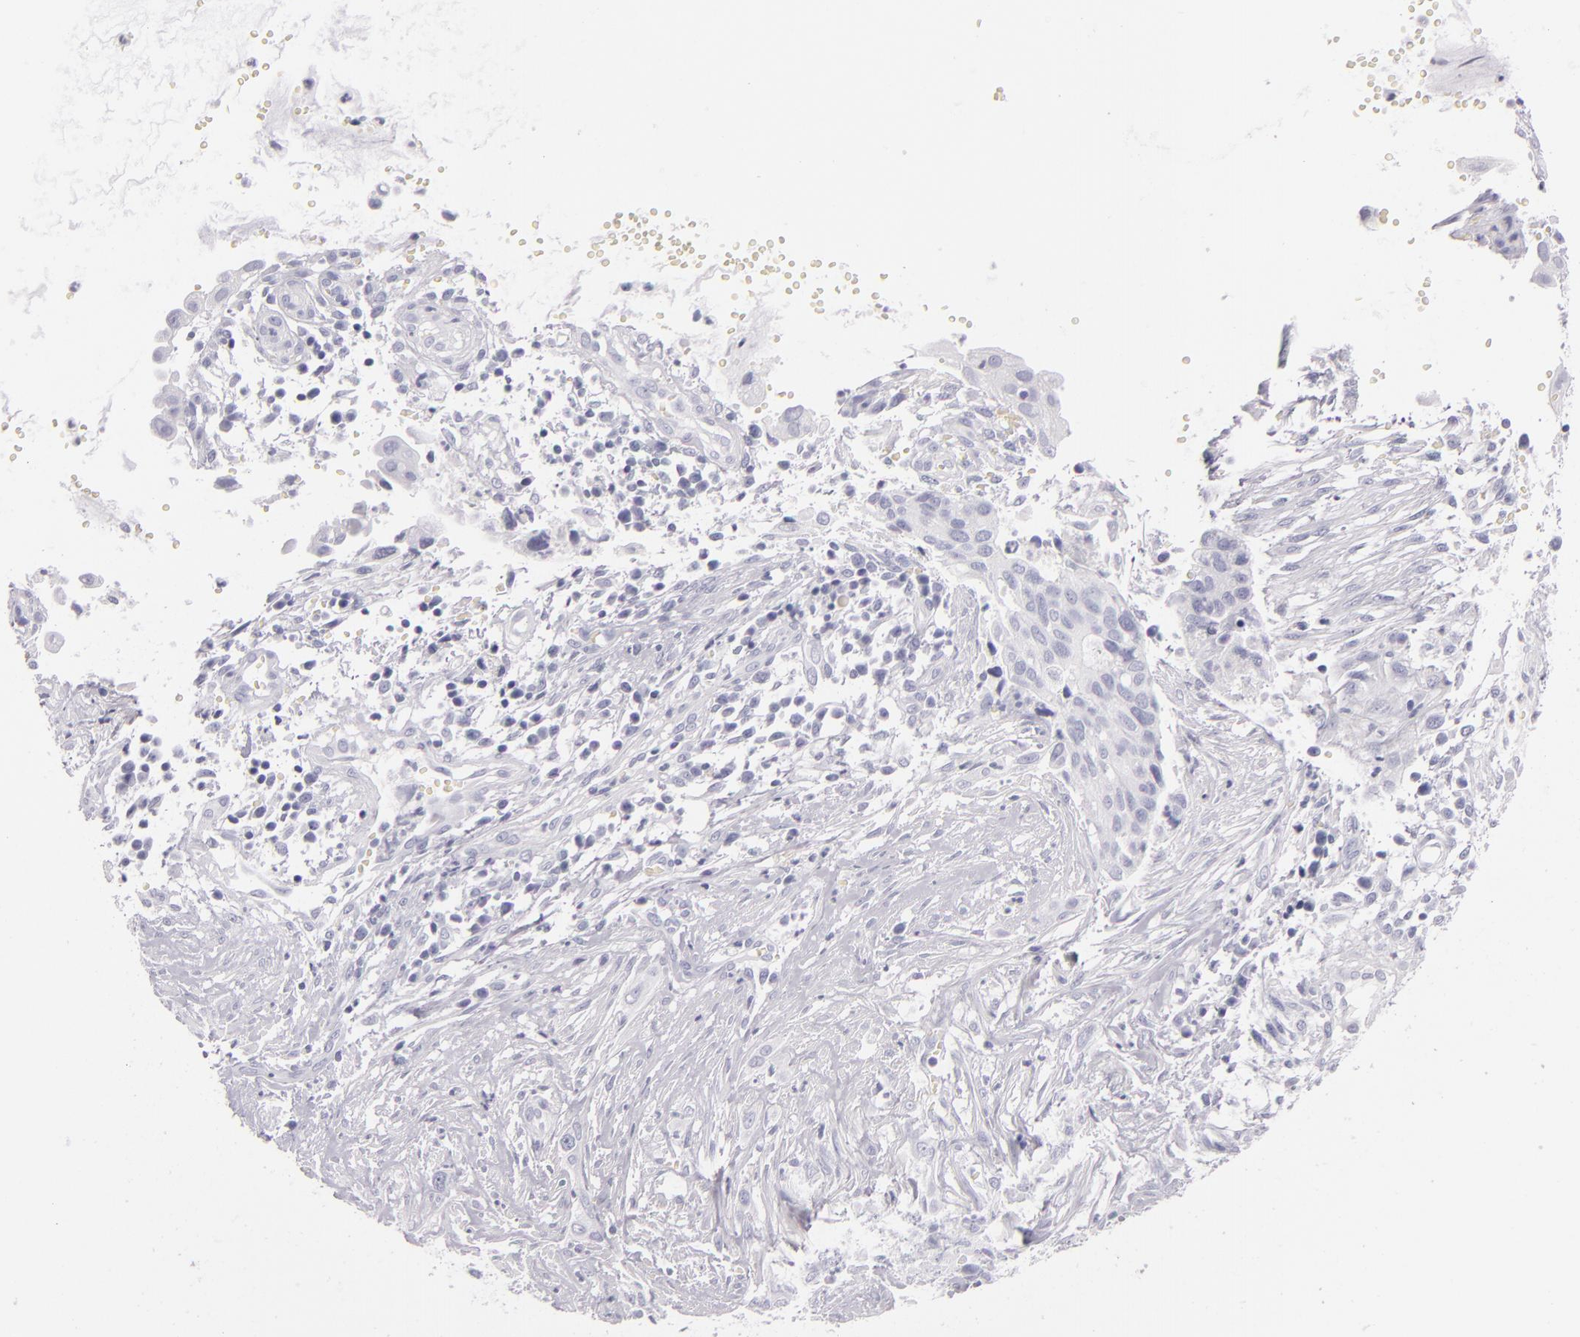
{"staining": {"intensity": "negative", "quantity": "none", "location": "none"}, "tissue": "cervical cancer", "cell_type": "Tumor cells", "image_type": "cancer", "snomed": [{"axis": "morphology", "description": "Normal tissue, NOS"}, {"axis": "morphology", "description": "Squamous cell carcinoma, NOS"}, {"axis": "topography", "description": "Cervix"}], "caption": "The image demonstrates no staining of tumor cells in squamous cell carcinoma (cervical).", "gene": "FABP1", "patient": {"sex": "female", "age": 45}}